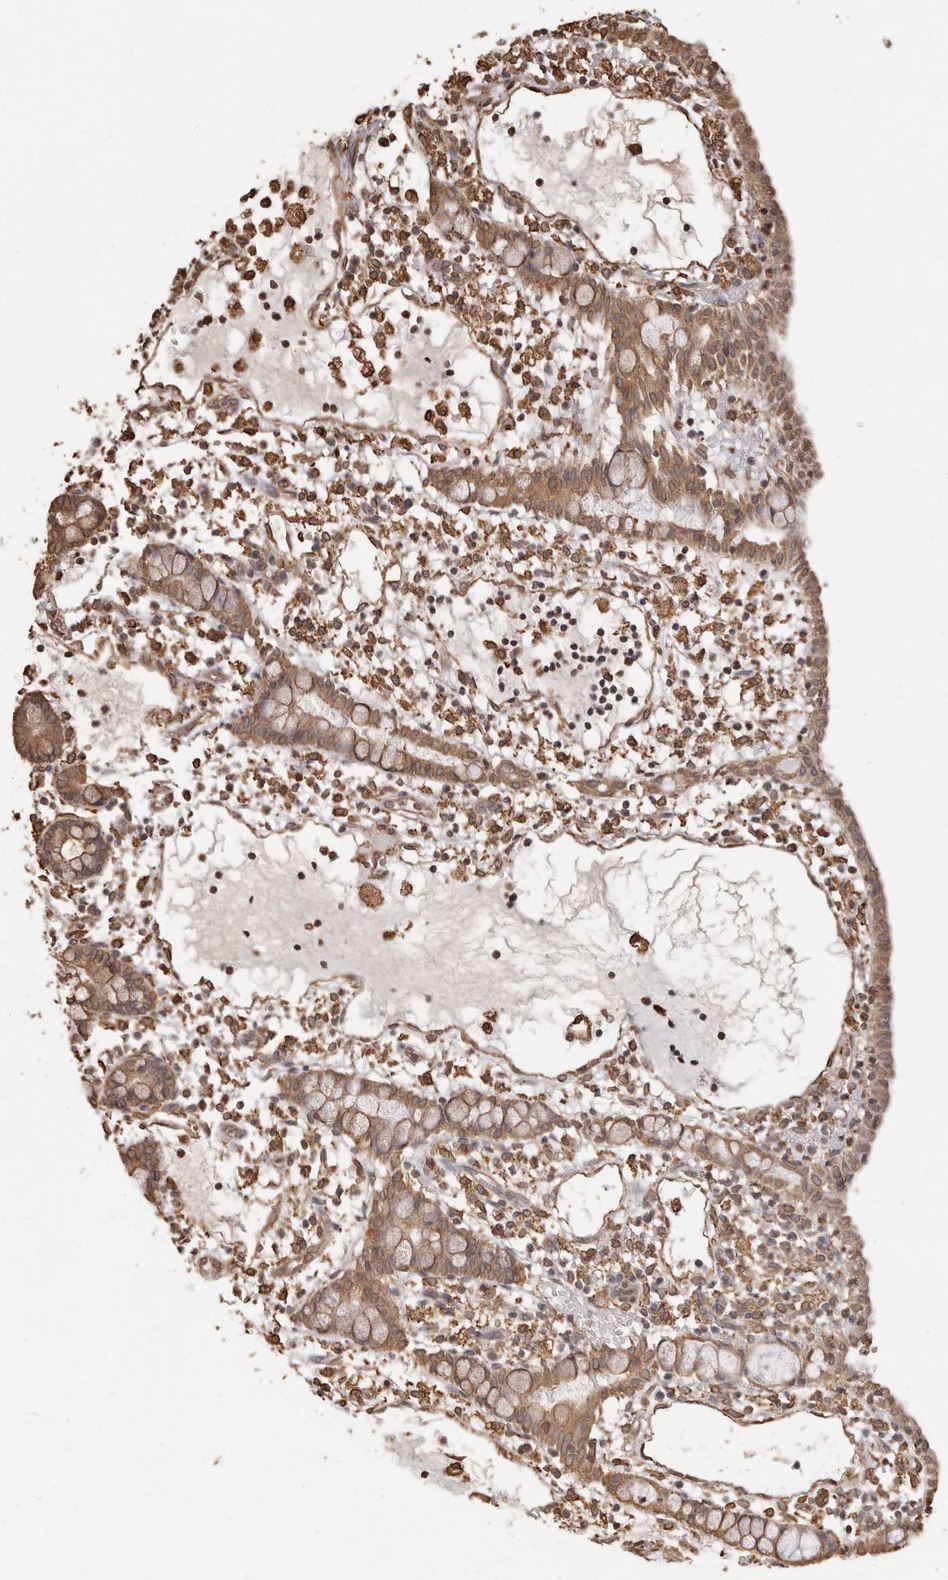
{"staining": {"intensity": "moderate", "quantity": ">75%", "location": "cytoplasmic/membranous"}, "tissue": "small intestine", "cell_type": "Glandular cells", "image_type": "normal", "snomed": [{"axis": "morphology", "description": "Normal tissue, NOS"}, {"axis": "morphology", "description": "Developmental malformation"}, {"axis": "topography", "description": "Small intestine"}], "caption": "The micrograph demonstrates immunohistochemical staining of normal small intestine. There is moderate cytoplasmic/membranous expression is present in about >75% of glandular cells.", "gene": "ARHGEF10L", "patient": {"sex": "male"}}